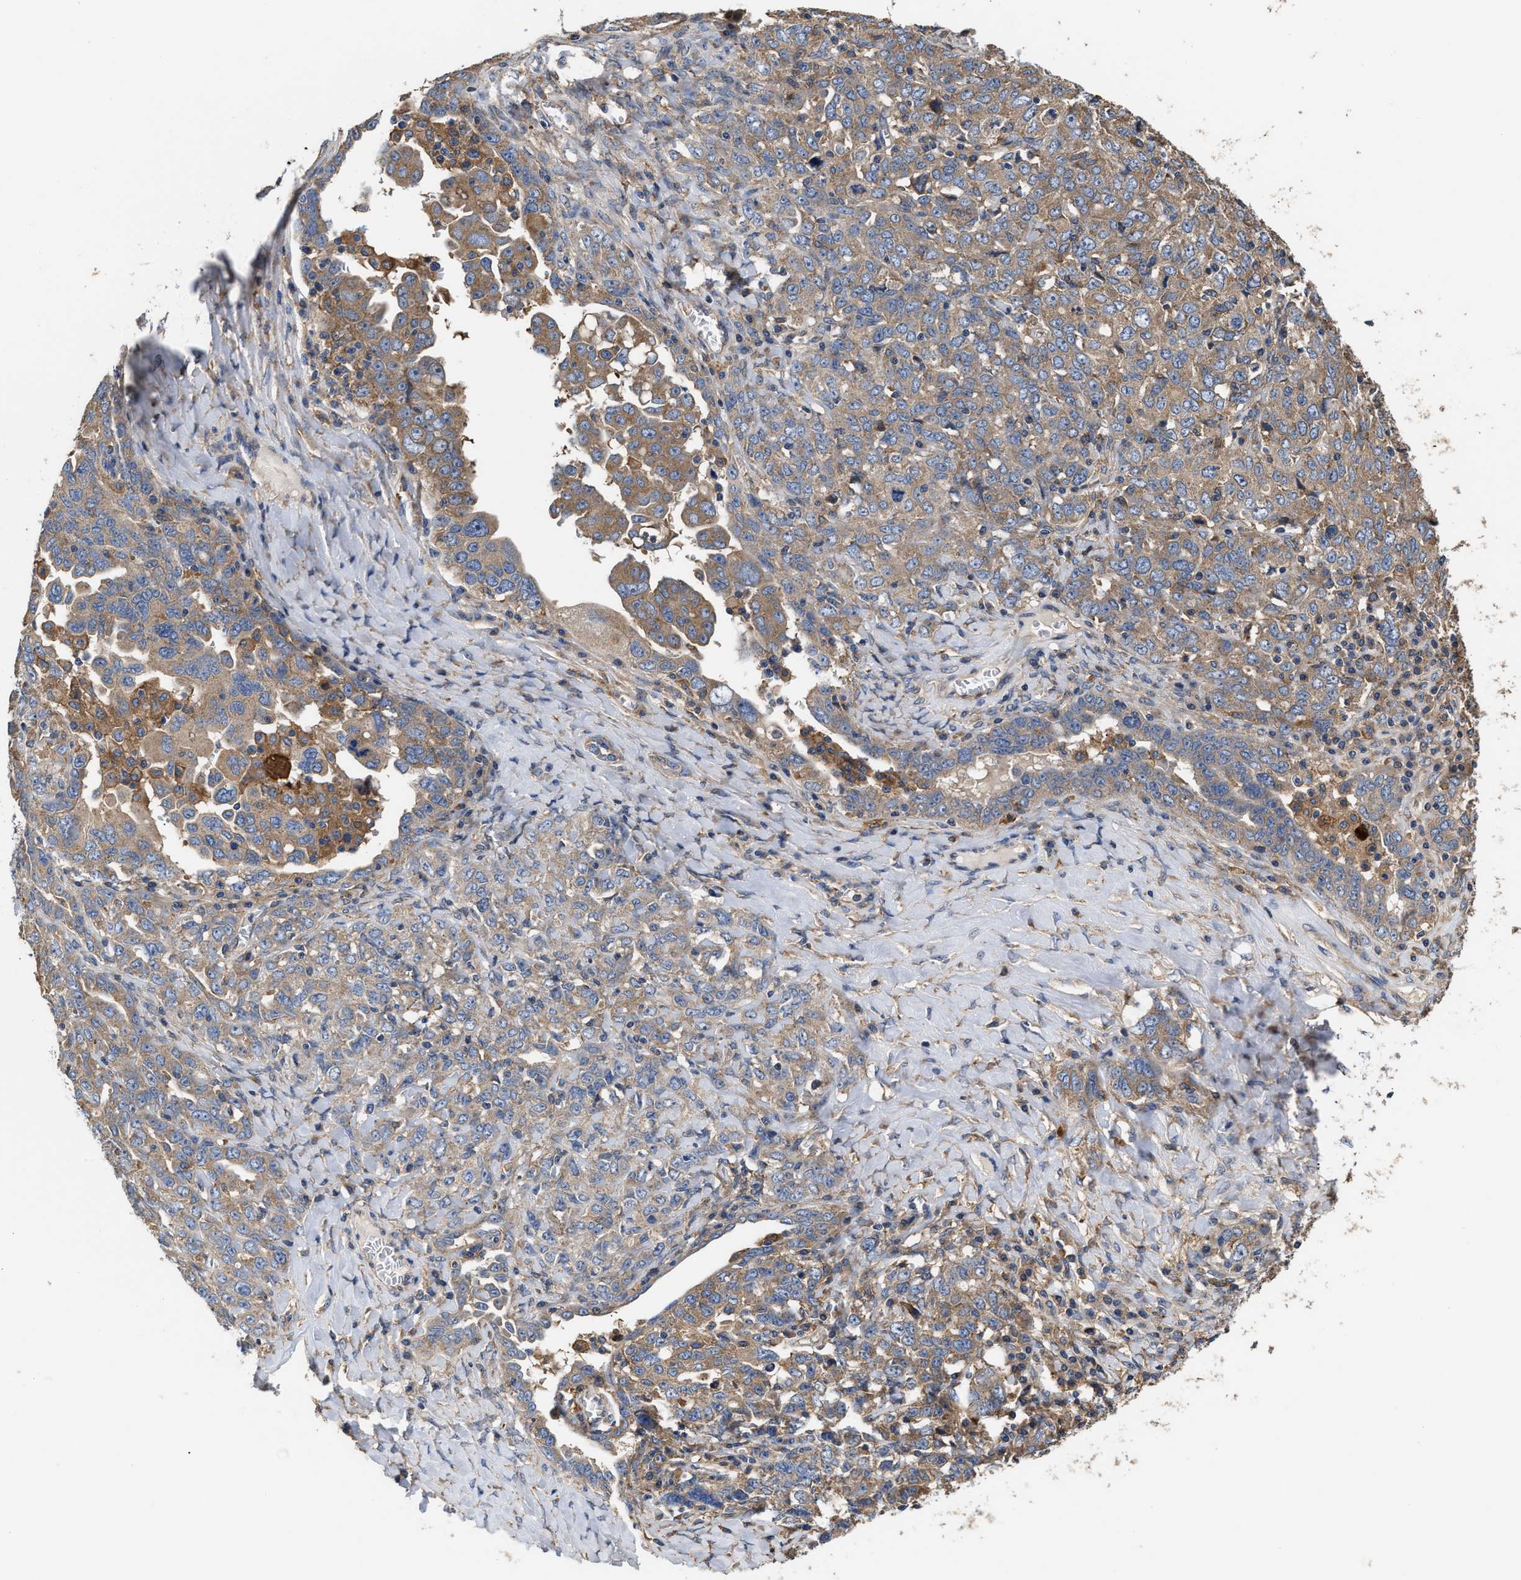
{"staining": {"intensity": "moderate", "quantity": ">75%", "location": "cytoplasmic/membranous"}, "tissue": "ovarian cancer", "cell_type": "Tumor cells", "image_type": "cancer", "snomed": [{"axis": "morphology", "description": "Carcinoma, endometroid"}, {"axis": "topography", "description": "Ovary"}], "caption": "A high-resolution micrograph shows immunohistochemistry (IHC) staining of ovarian cancer, which shows moderate cytoplasmic/membranous positivity in approximately >75% of tumor cells. (IHC, brightfield microscopy, high magnification).", "gene": "KLB", "patient": {"sex": "female", "age": 62}}